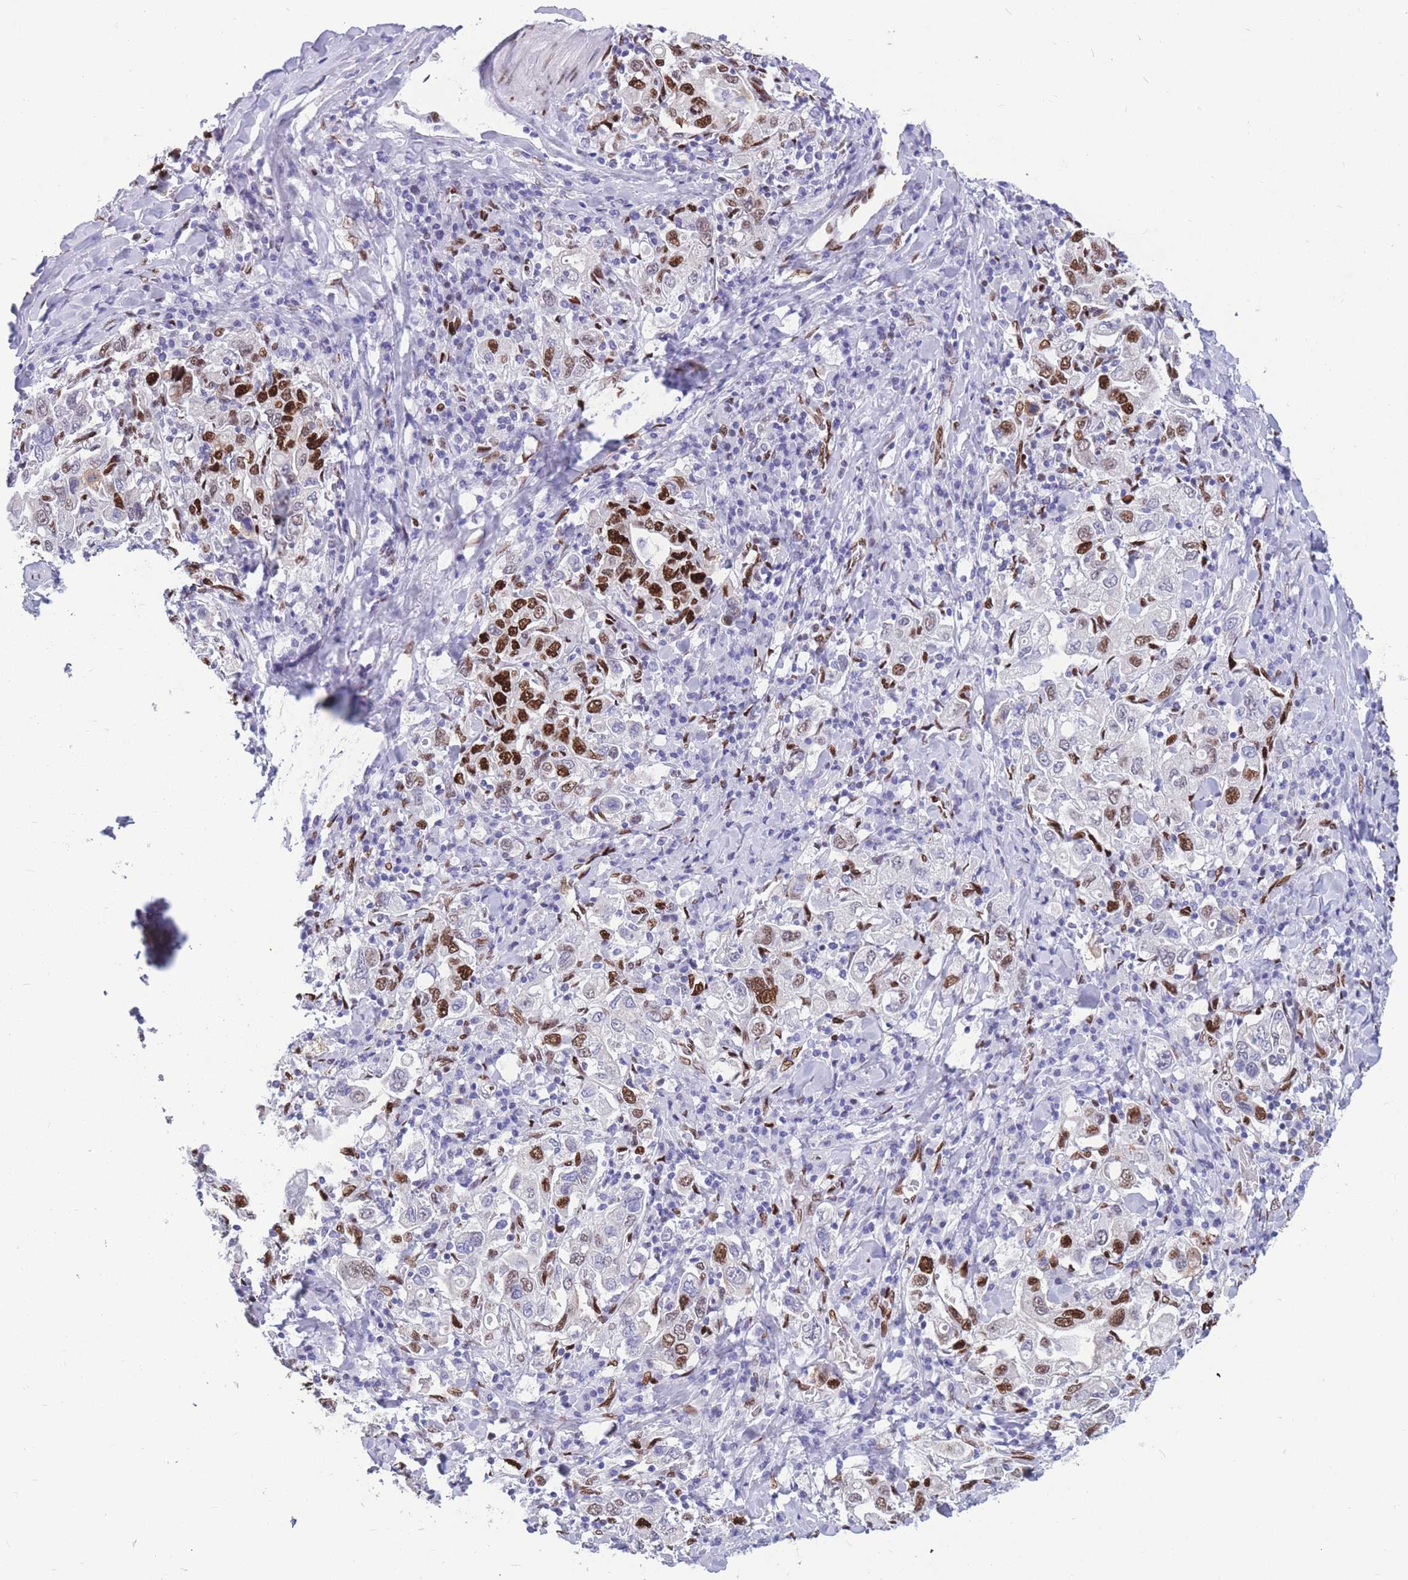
{"staining": {"intensity": "strong", "quantity": "25%-75%", "location": "nuclear"}, "tissue": "stomach cancer", "cell_type": "Tumor cells", "image_type": "cancer", "snomed": [{"axis": "morphology", "description": "Adenocarcinoma, NOS"}, {"axis": "topography", "description": "Stomach, upper"}], "caption": "Stomach adenocarcinoma tissue shows strong nuclear staining in about 25%-75% of tumor cells, visualized by immunohistochemistry.", "gene": "NASP", "patient": {"sex": "male", "age": 62}}